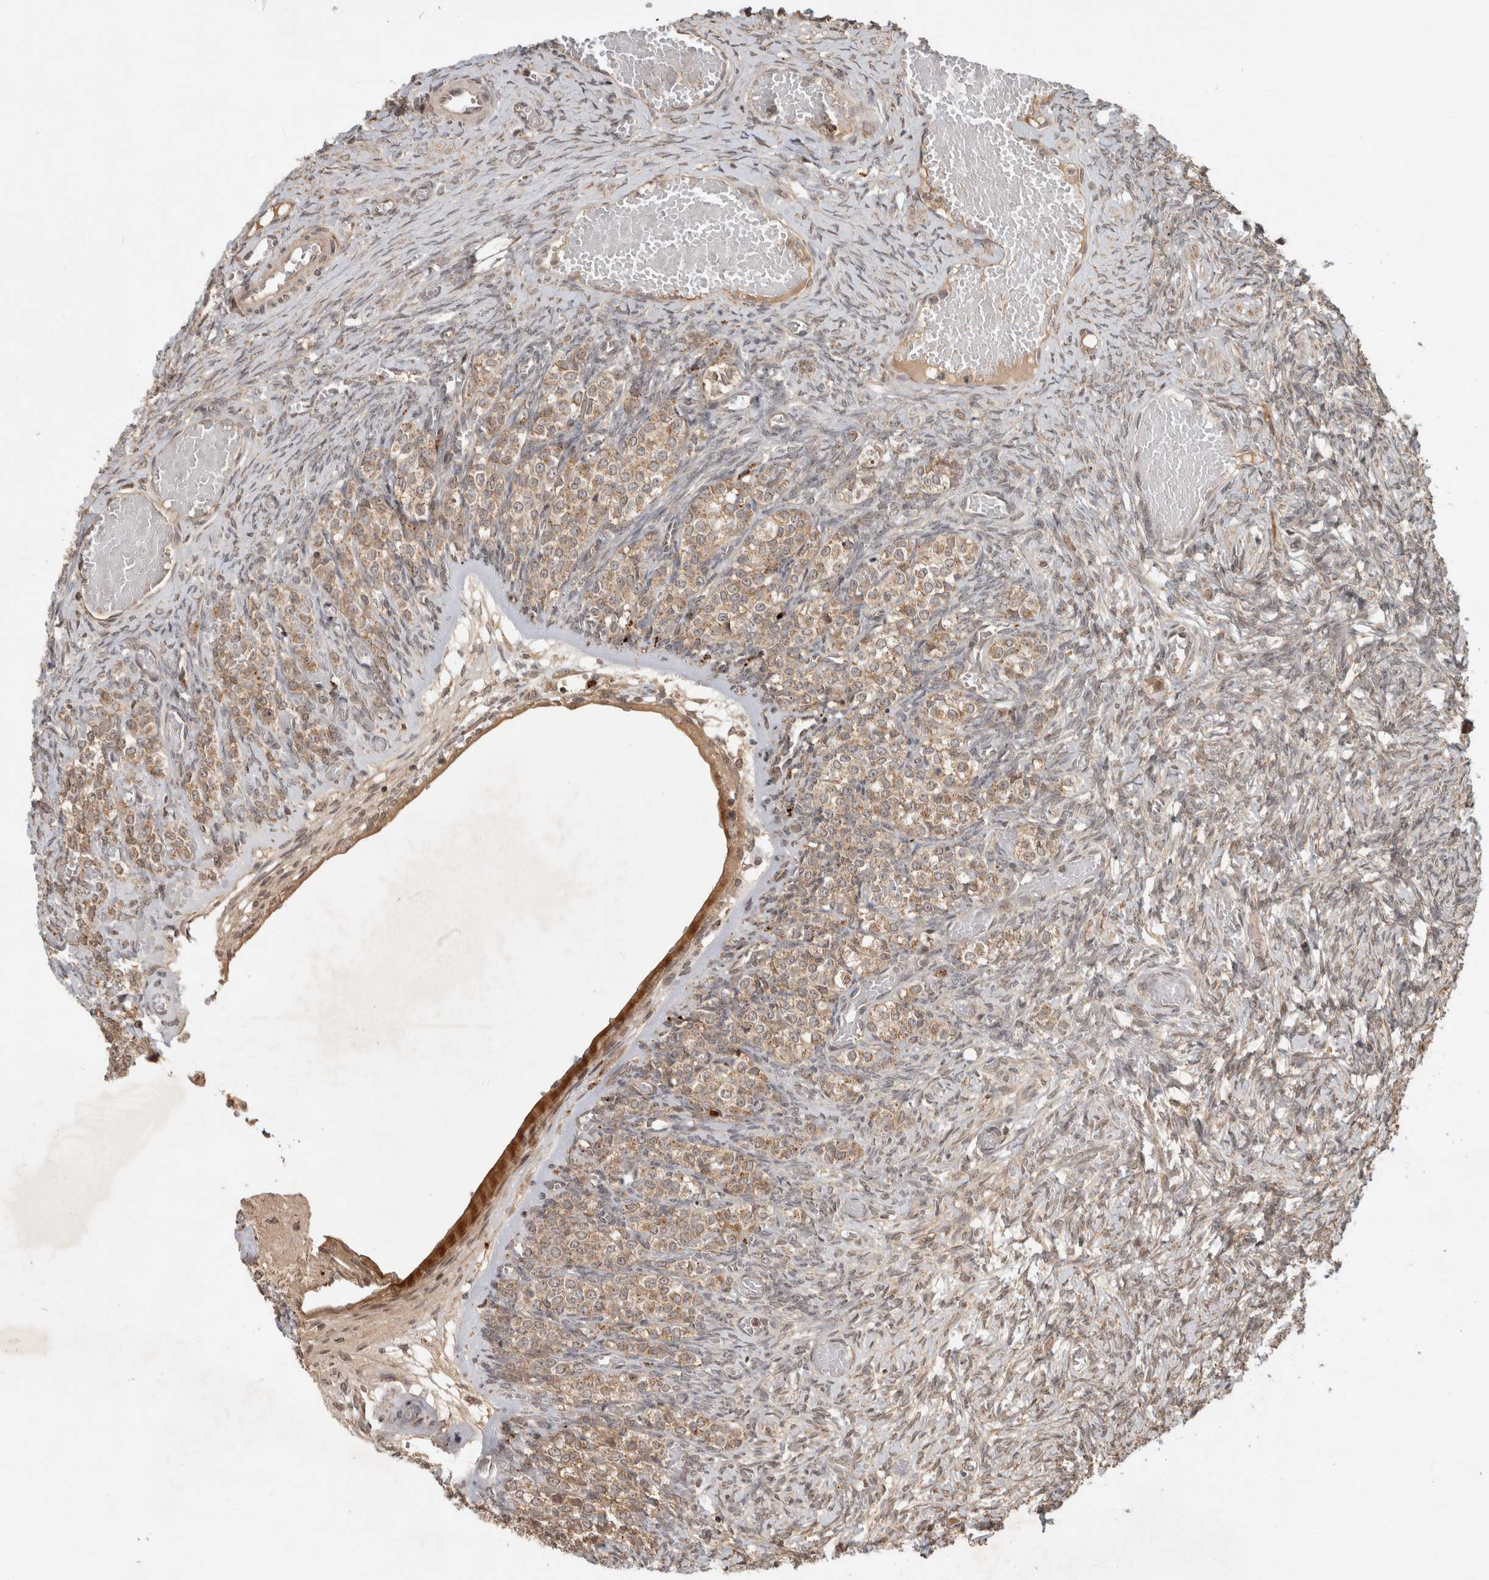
{"staining": {"intensity": "moderate", "quantity": ">75%", "location": "cytoplasmic/membranous"}, "tissue": "ovary", "cell_type": "Follicle cells", "image_type": "normal", "snomed": [{"axis": "morphology", "description": "Adenocarcinoma, NOS"}, {"axis": "topography", "description": "Endometrium"}], "caption": "Human ovary stained for a protein (brown) shows moderate cytoplasmic/membranous positive staining in about >75% of follicle cells.", "gene": "PITPNC1", "patient": {"sex": "female", "age": 32}}